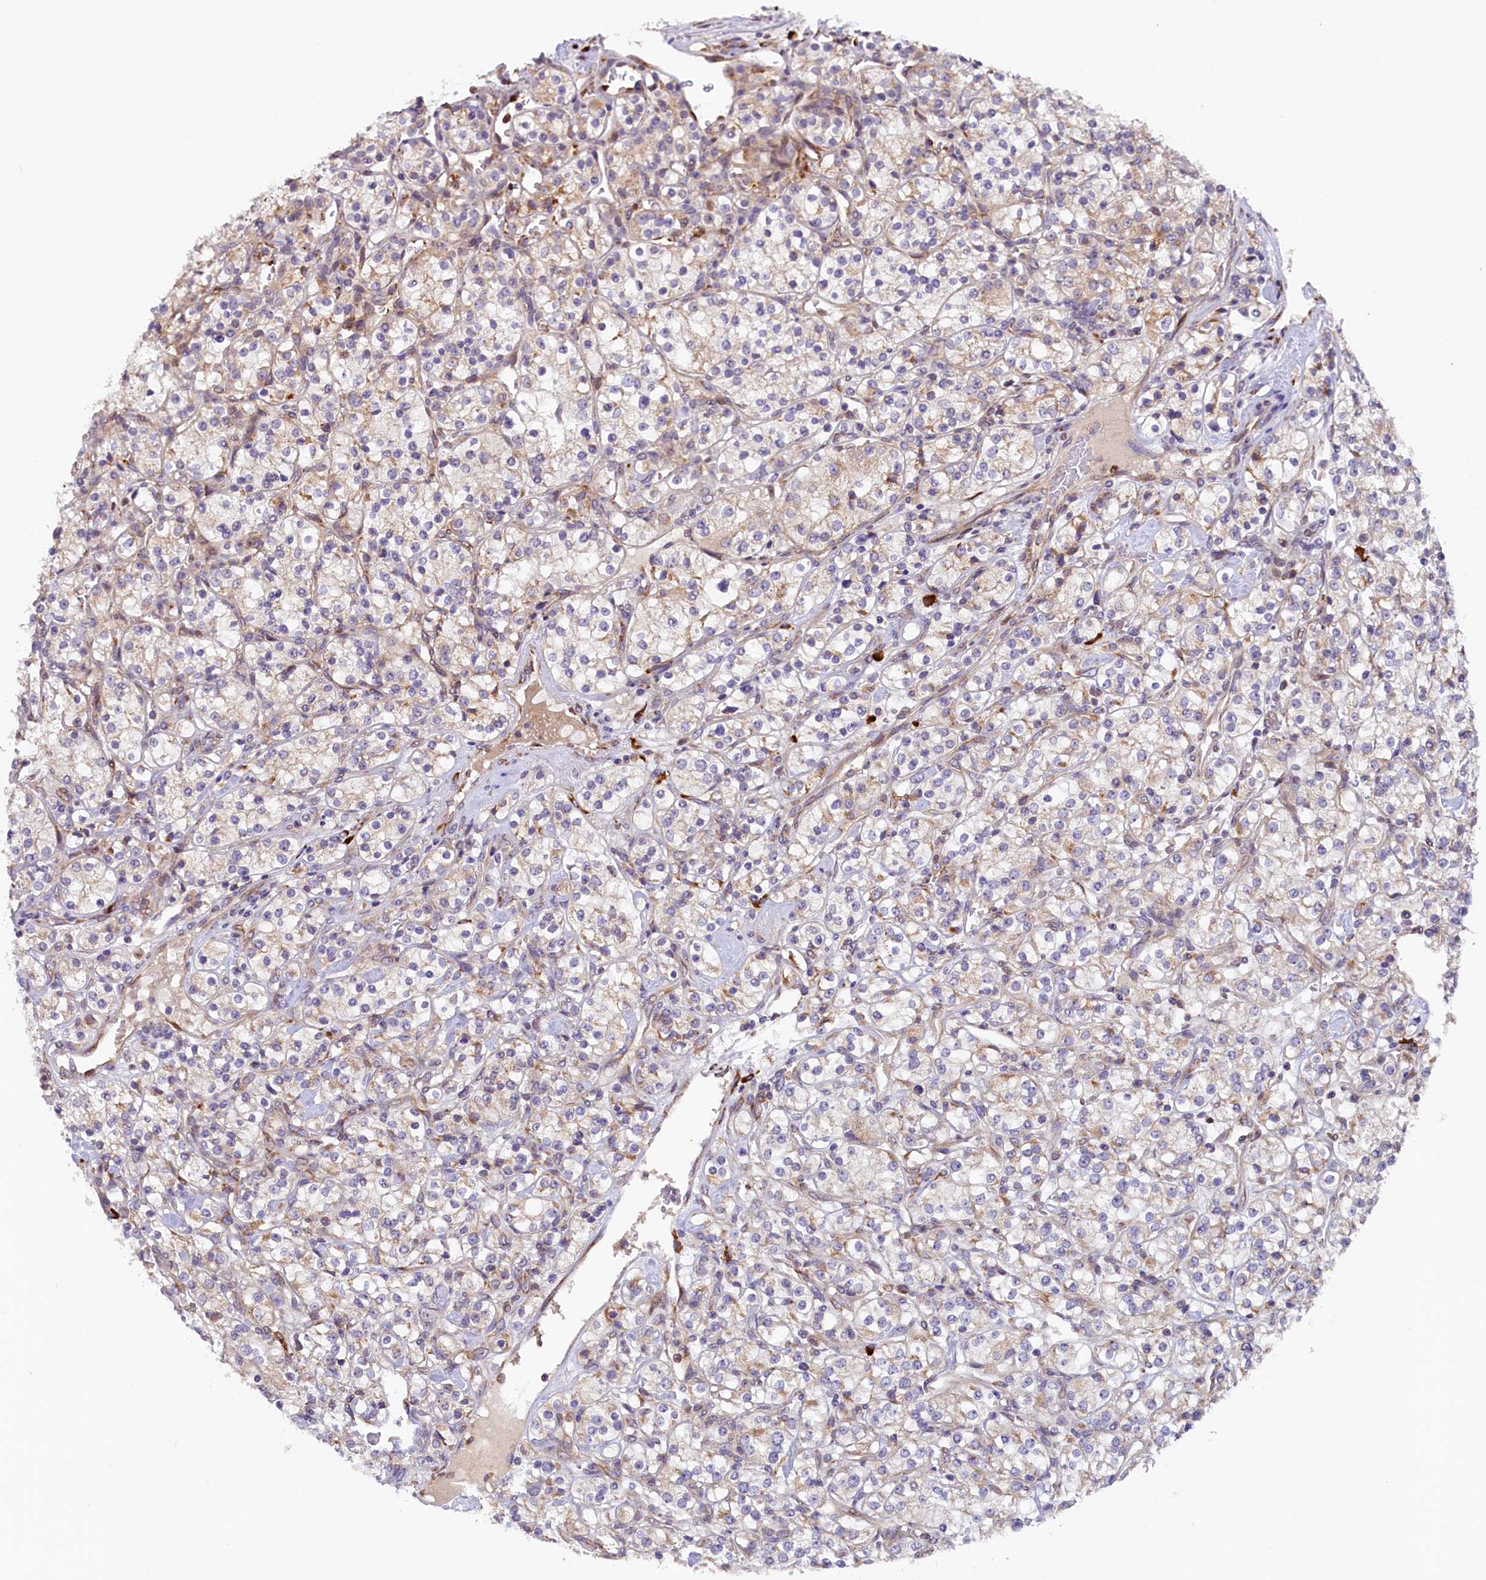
{"staining": {"intensity": "weak", "quantity": ">75%", "location": "cytoplasmic/membranous"}, "tissue": "renal cancer", "cell_type": "Tumor cells", "image_type": "cancer", "snomed": [{"axis": "morphology", "description": "Adenocarcinoma, NOS"}, {"axis": "topography", "description": "Kidney"}], "caption": "Immunohistochemical staining of human renal cancer shows low levels of weak cytoplasmic/membranous protein positivity in about >75% of tumor cells. The protein of interest is stained brown, and the nuclei are stained in blue (DAB (3,3'-diaminobenzidine) IHC with brightfield microscopy, high magnification).", "gene": "SSC5D", "patient": {"sex": "male", "age": 77}}